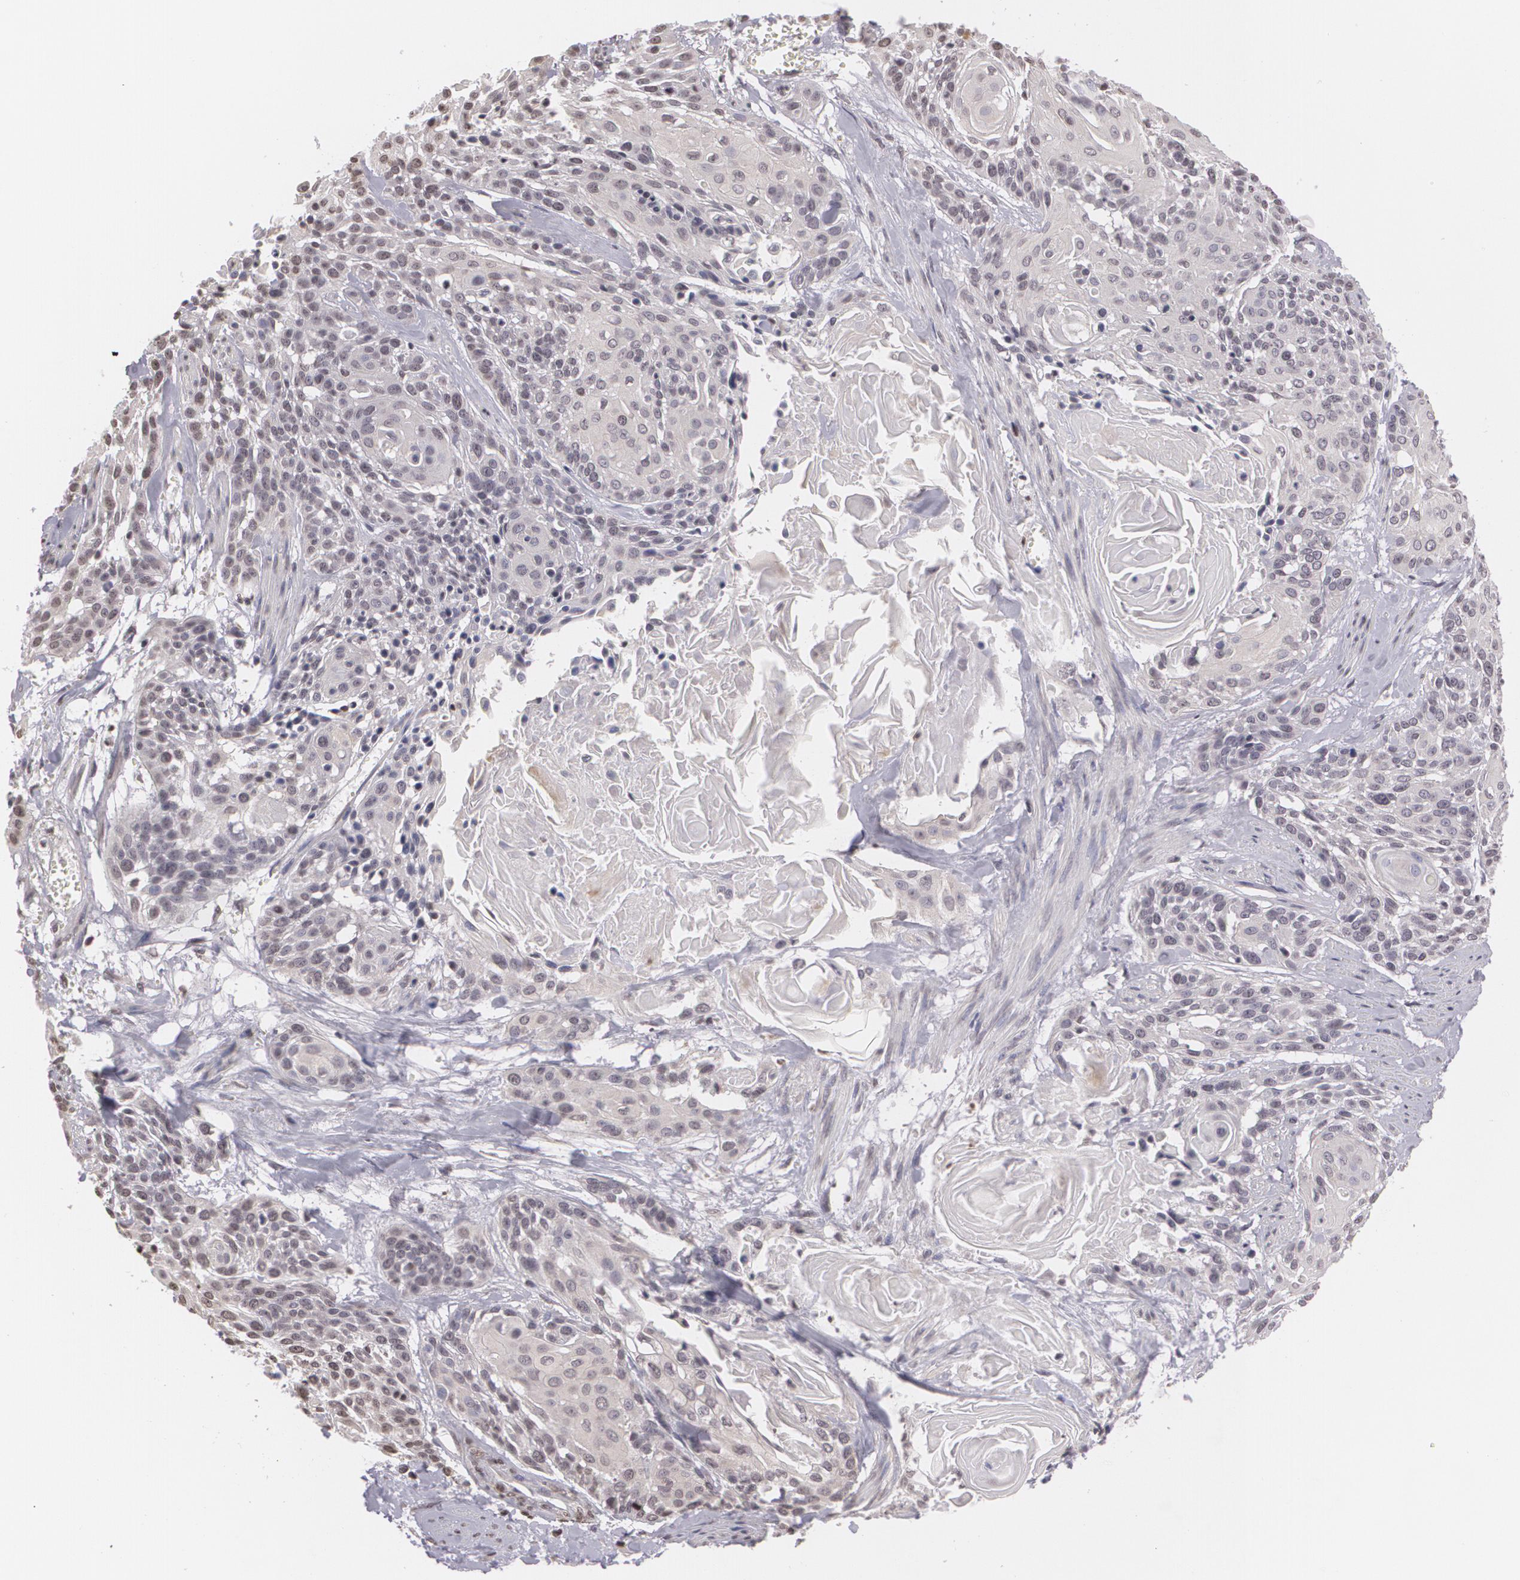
{"staining": {"intensity": "negative", "quantity": "none", "location": "none"}, "tissue": "cervical cancer", "cell_type": "Tumor cells", "image_type": "cancer", "snomed": [{"axis": "morphology", "description": "Squamous cell carcinoma, NOS"}, {"axis": "topography", "description": "Cervix"}], "caption": "Tumor cells show no significant protein staining in cervical cancer (squamous cell carcinoma).", "gene": "MUC1", "patient": {"sex": "female", "age": 57}}